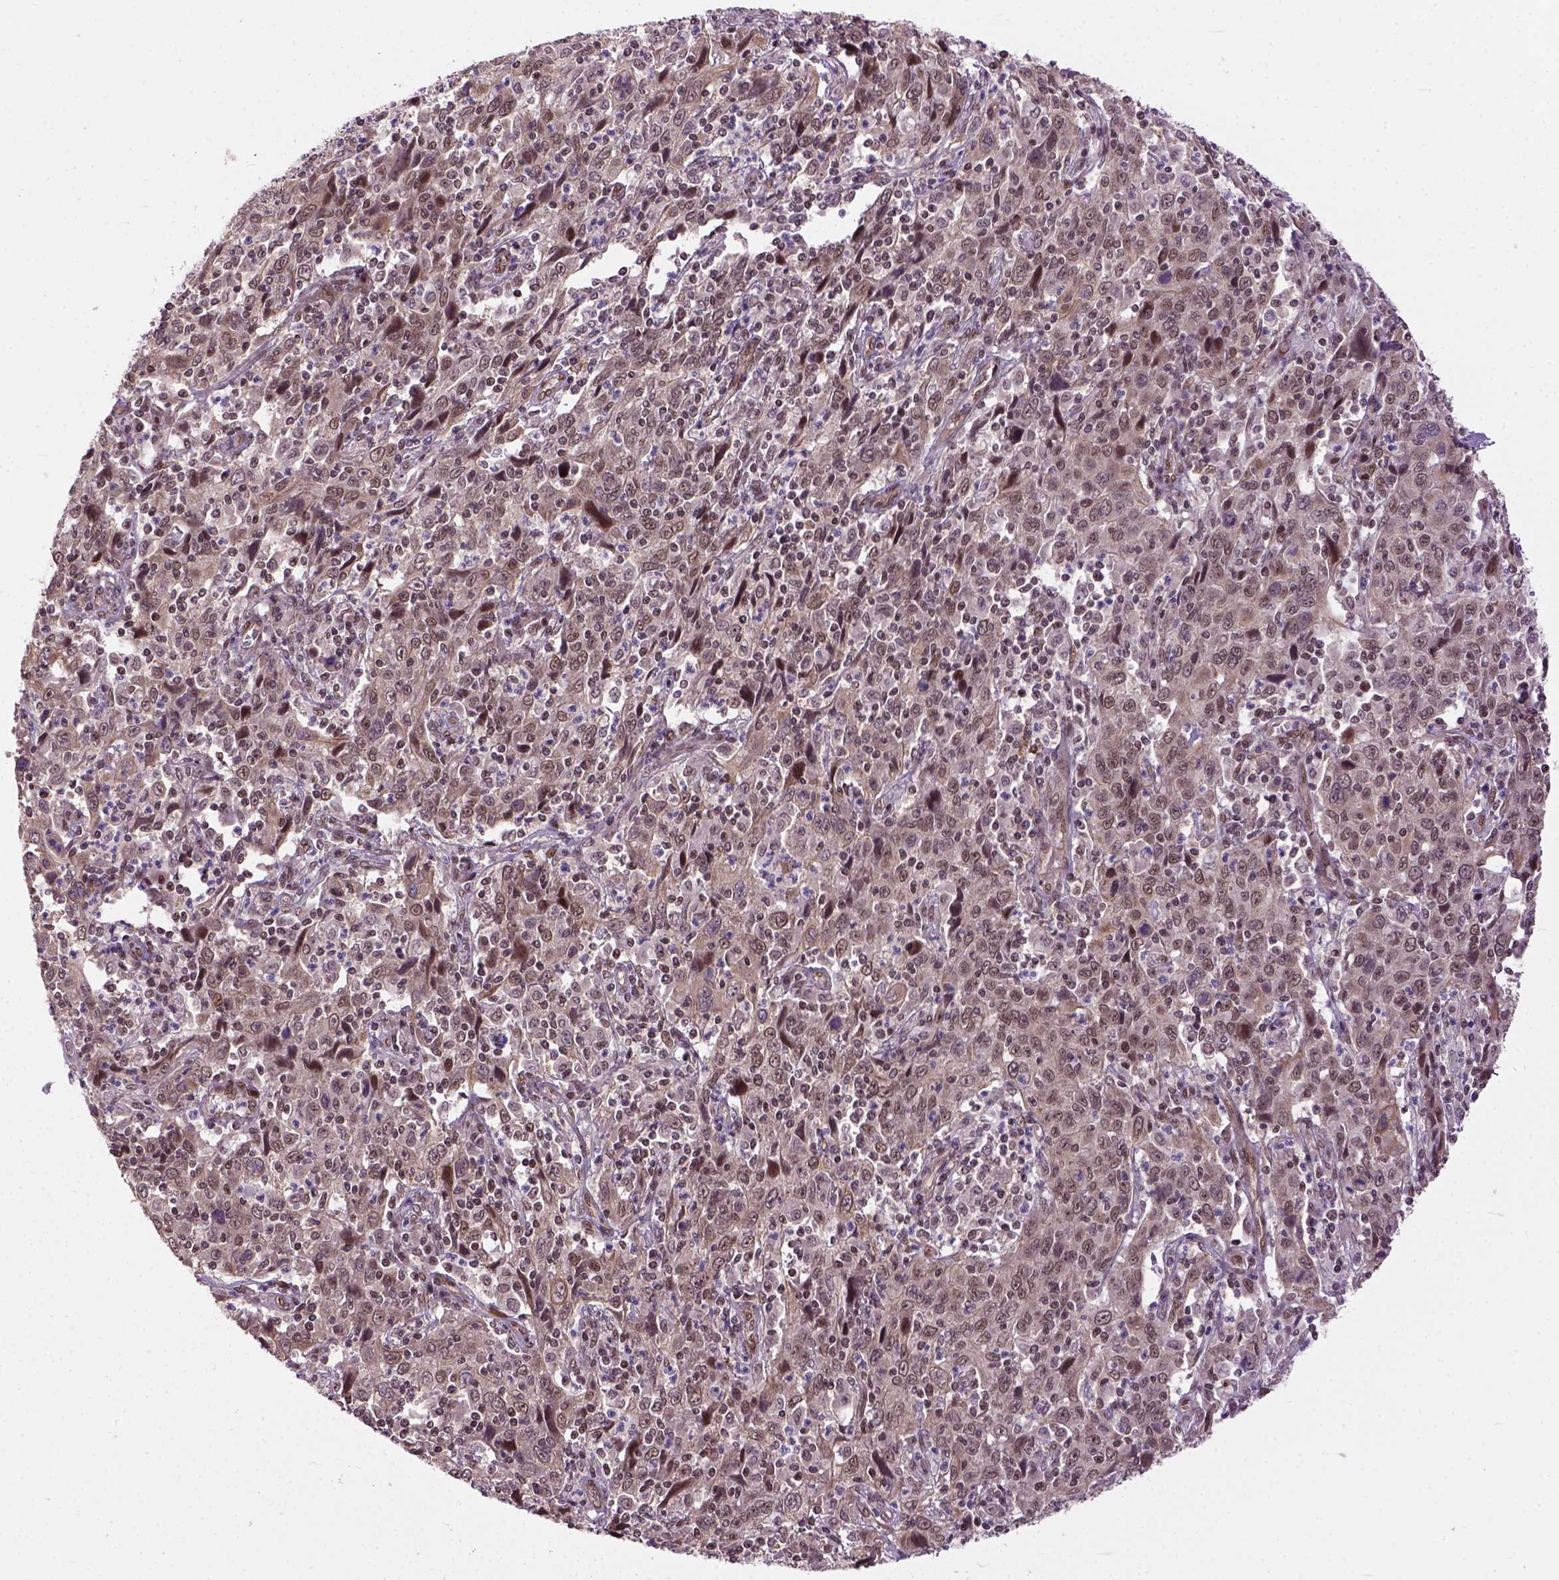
{"staining": {"intensity": "weak", "quantity": ">75%", "location": "nuclear"}, "tissue": "cervical cancer", "cell_type": "Tumor cells", "image_type": "cancer", "snomed": [{"axis": "morphology", "description": "Squamous cell carcinoma, NOS"}, {"axis": "topography", "description": "Cervix"}], "caption": "A brown stain labels weak nuclear positivity of a protein in human cervical cancer (squamous cell carcinoma) tumor cells. The protein of interest is shown in brown color, while the nuclei are stained blue.", "gene": "ZNF630", "patient": {"sex": "female", "age": 46}}